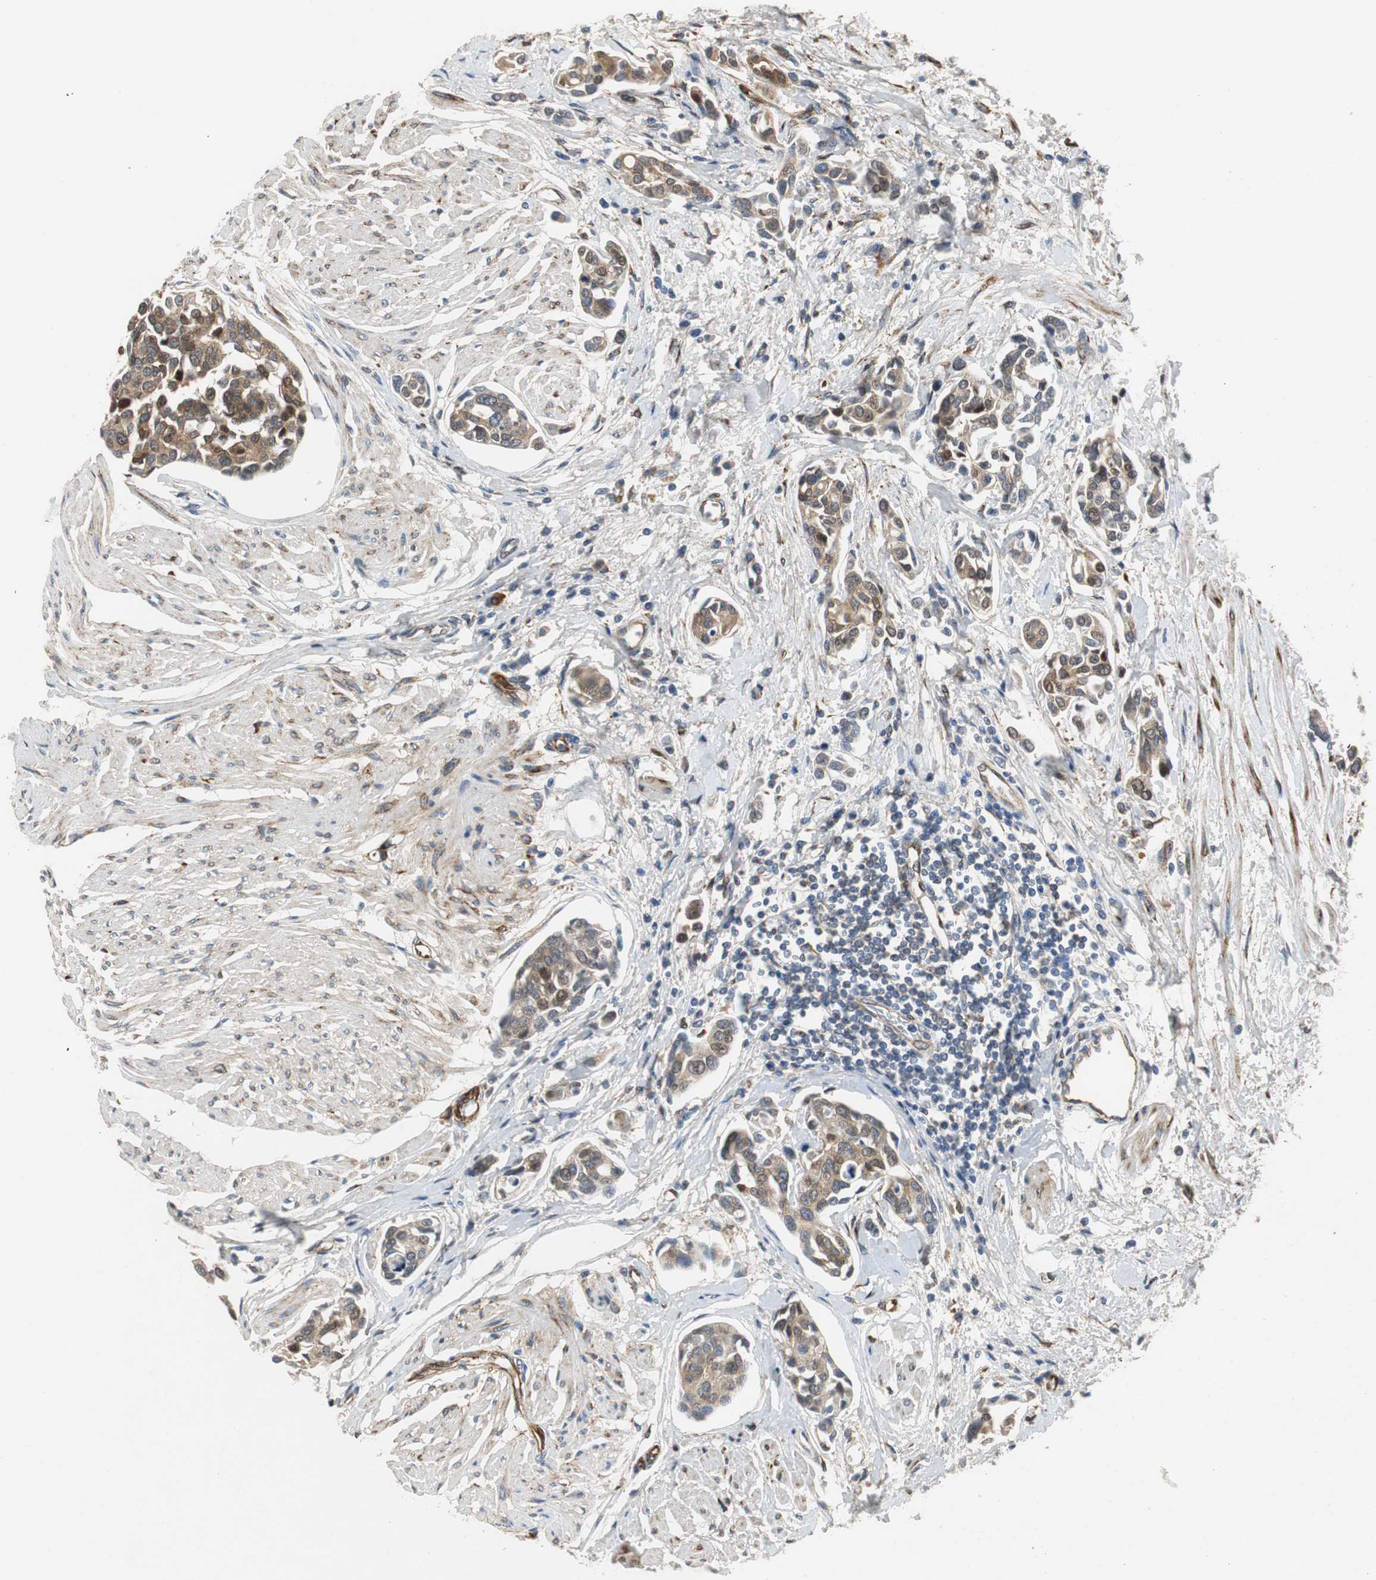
{"staining": {"intensity": "moderate", "quantity": ">75%", "location": "cytoplasmic/membranous"}, "tissue": "urothelial cancer", "cell_type": "Tumor cells", "image_type": "cancer", "snomed": [{"axis": "morphology", "description": "Urothelial carcinoma, High grade"}, {"axis": "topography", "description": "Urinary bladder"}], "caption": "This is an image of immunohistochemistry (IHC) staining of urothelial cancer, which shows moderate staining in the cytoplasmic/membranous of tumor cells.", "gene": "ISCU", "patient": {"sex": "male", "age": 78}}